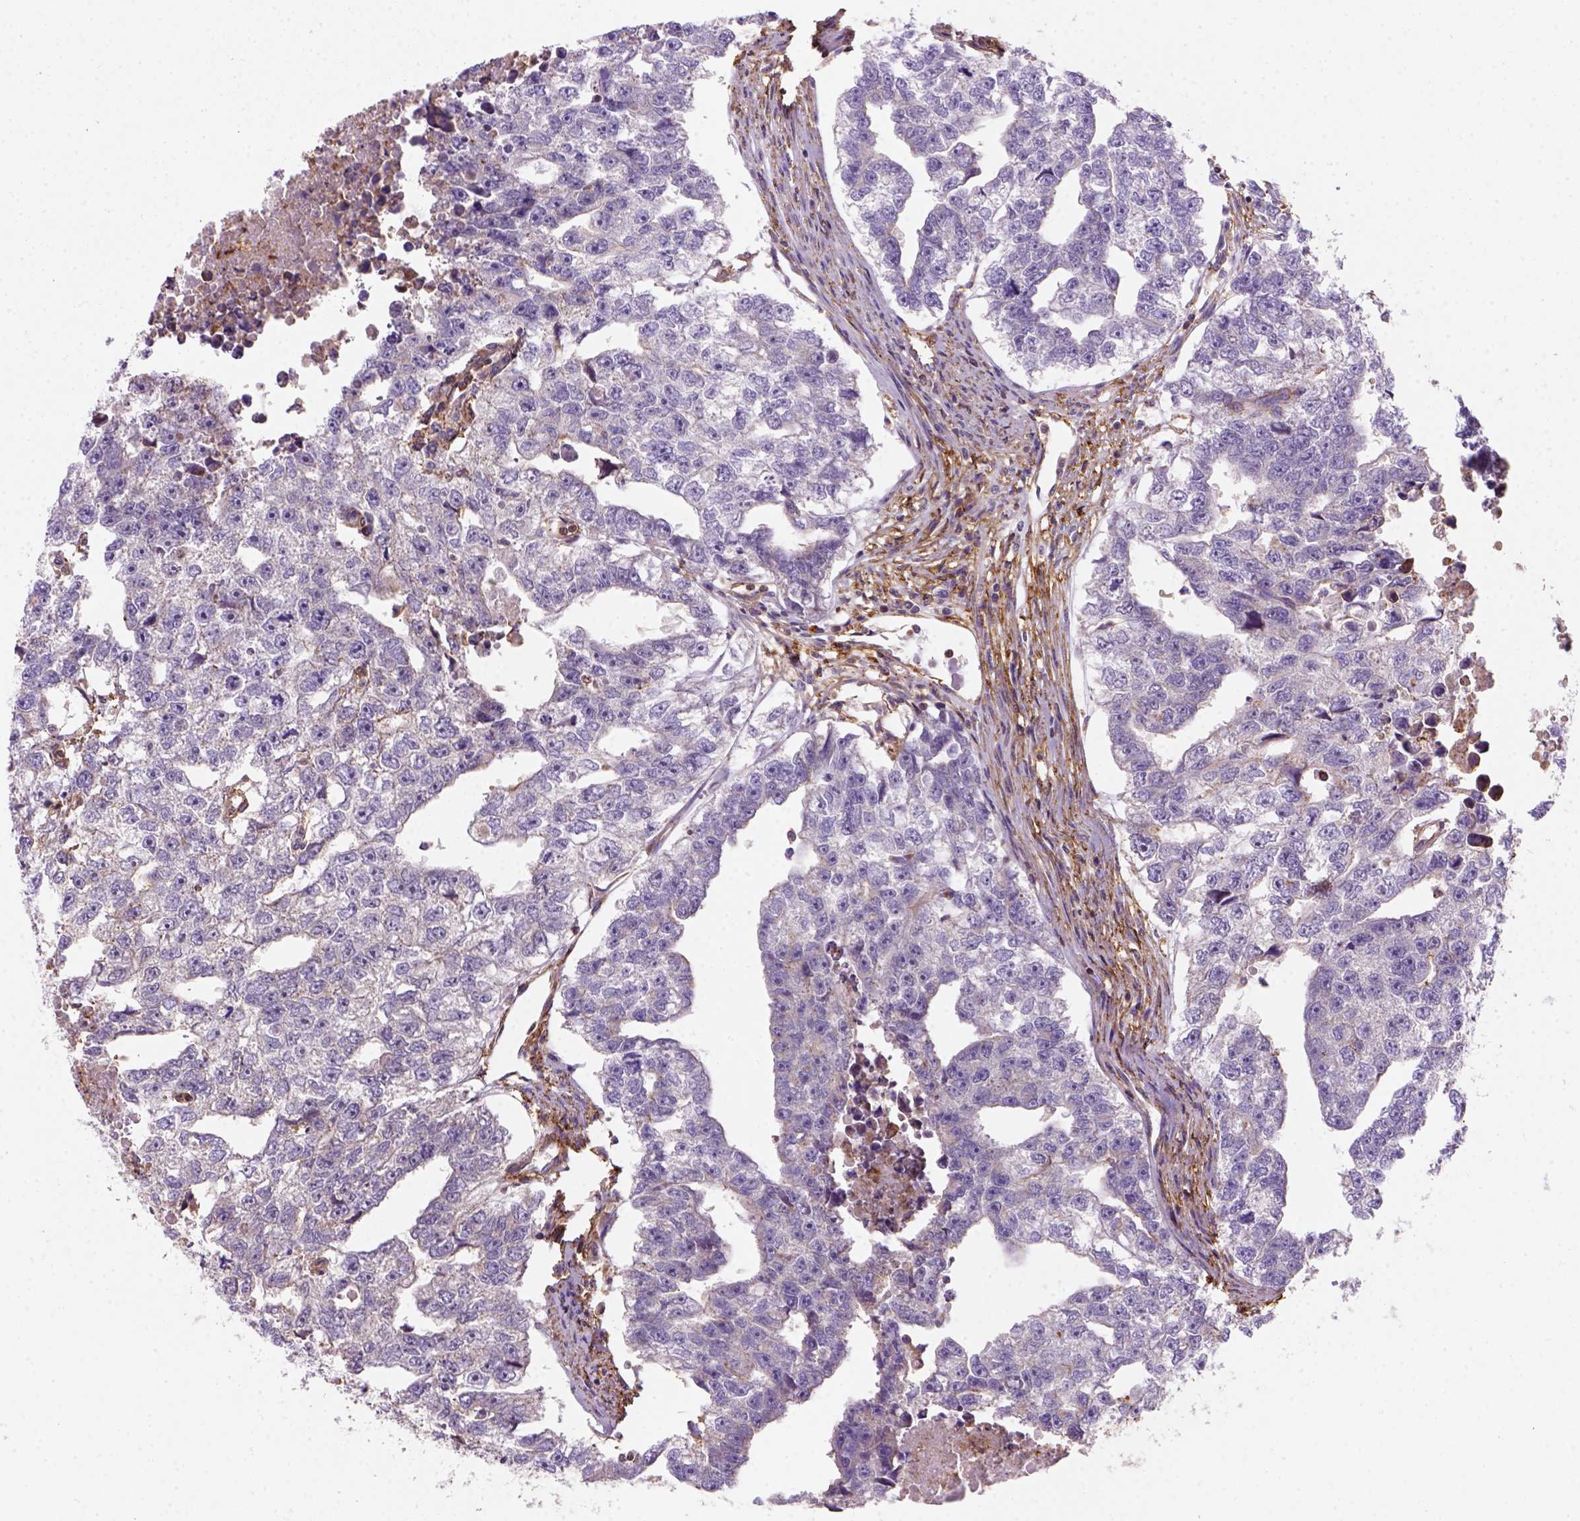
{"staining": {"intensity": "negative", "quantity": "none", "location": "none"}, "tissue": "testis cancer", "cell_type": "Tumor cells", "image_type": "cancer", "snomed": [{"axis": "morphology", "description": "Carcinoma, Embryonal, NOS"}, {"axis": "morphology", "description": "Teratoma, malignant, NOS"}, {"axis": "topography", "description": "Testis"}], "caption": "This is an IHC micrograph of testis malignant teratoma. There is no positivity in tumor cells.", "gene": "GPRC5D", "patient": {"sex": "male", "age": 44}}